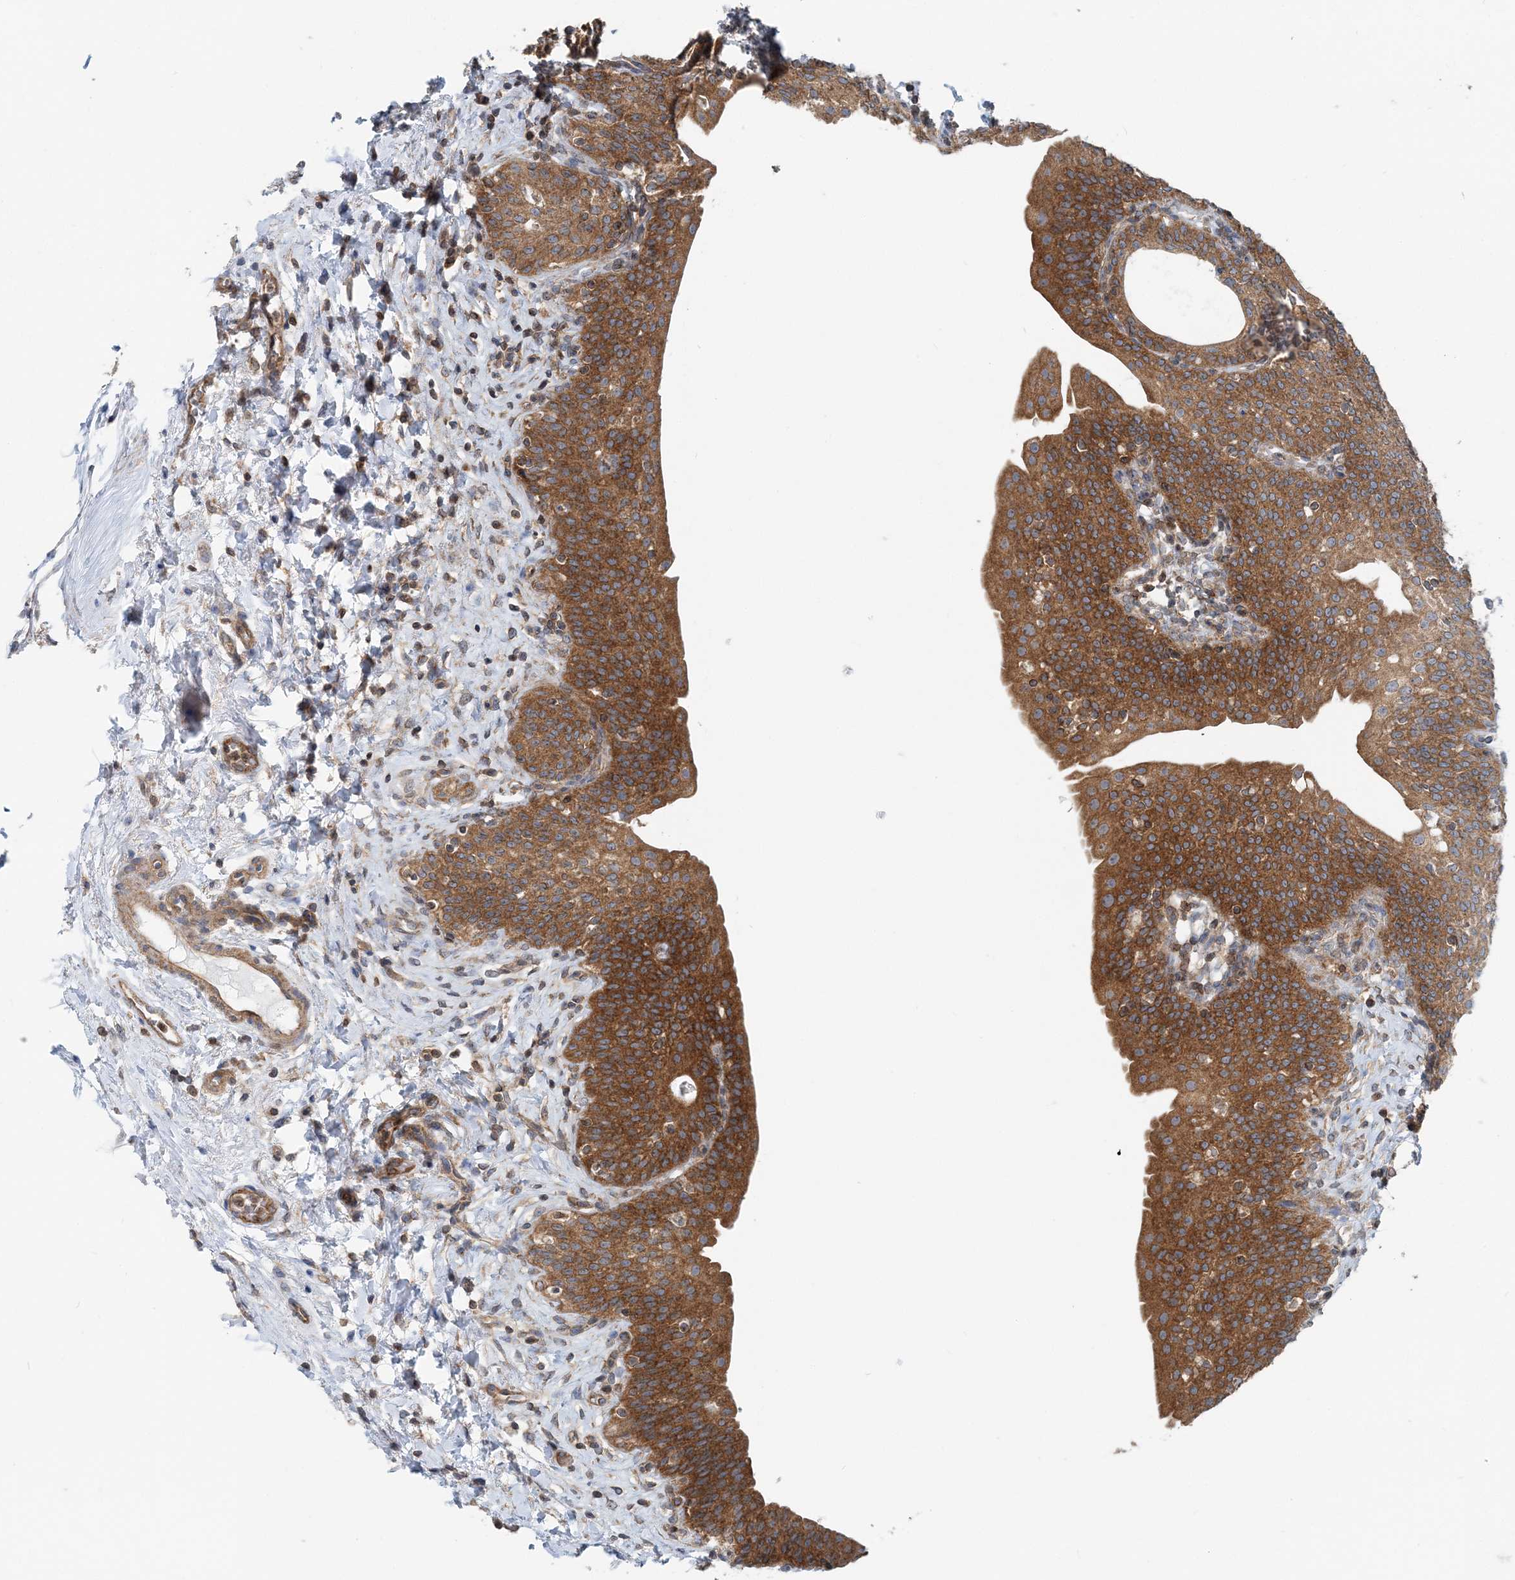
{"staining": {"intensity": "strong", "quantity": ">75%", "location": "cytoplasmic/membranous"}, "tissue": "urinary bladder", "cell_type": "Urothelial cells", "image_type": "normal", "snomed": [{"axis": "morphology", "description": "Normal tissue, NOS"}, {"axis": "topography", "description": "Urinary bladder"}], "caption": "The histopathology image demonstrates staining of normal urinary bladder, revealing strong cytoplasmic/membranous protein positivity (brown color) within urothelial cells.", "gene": "MOB4", "patient": {"sex": "male", "age": 83}}